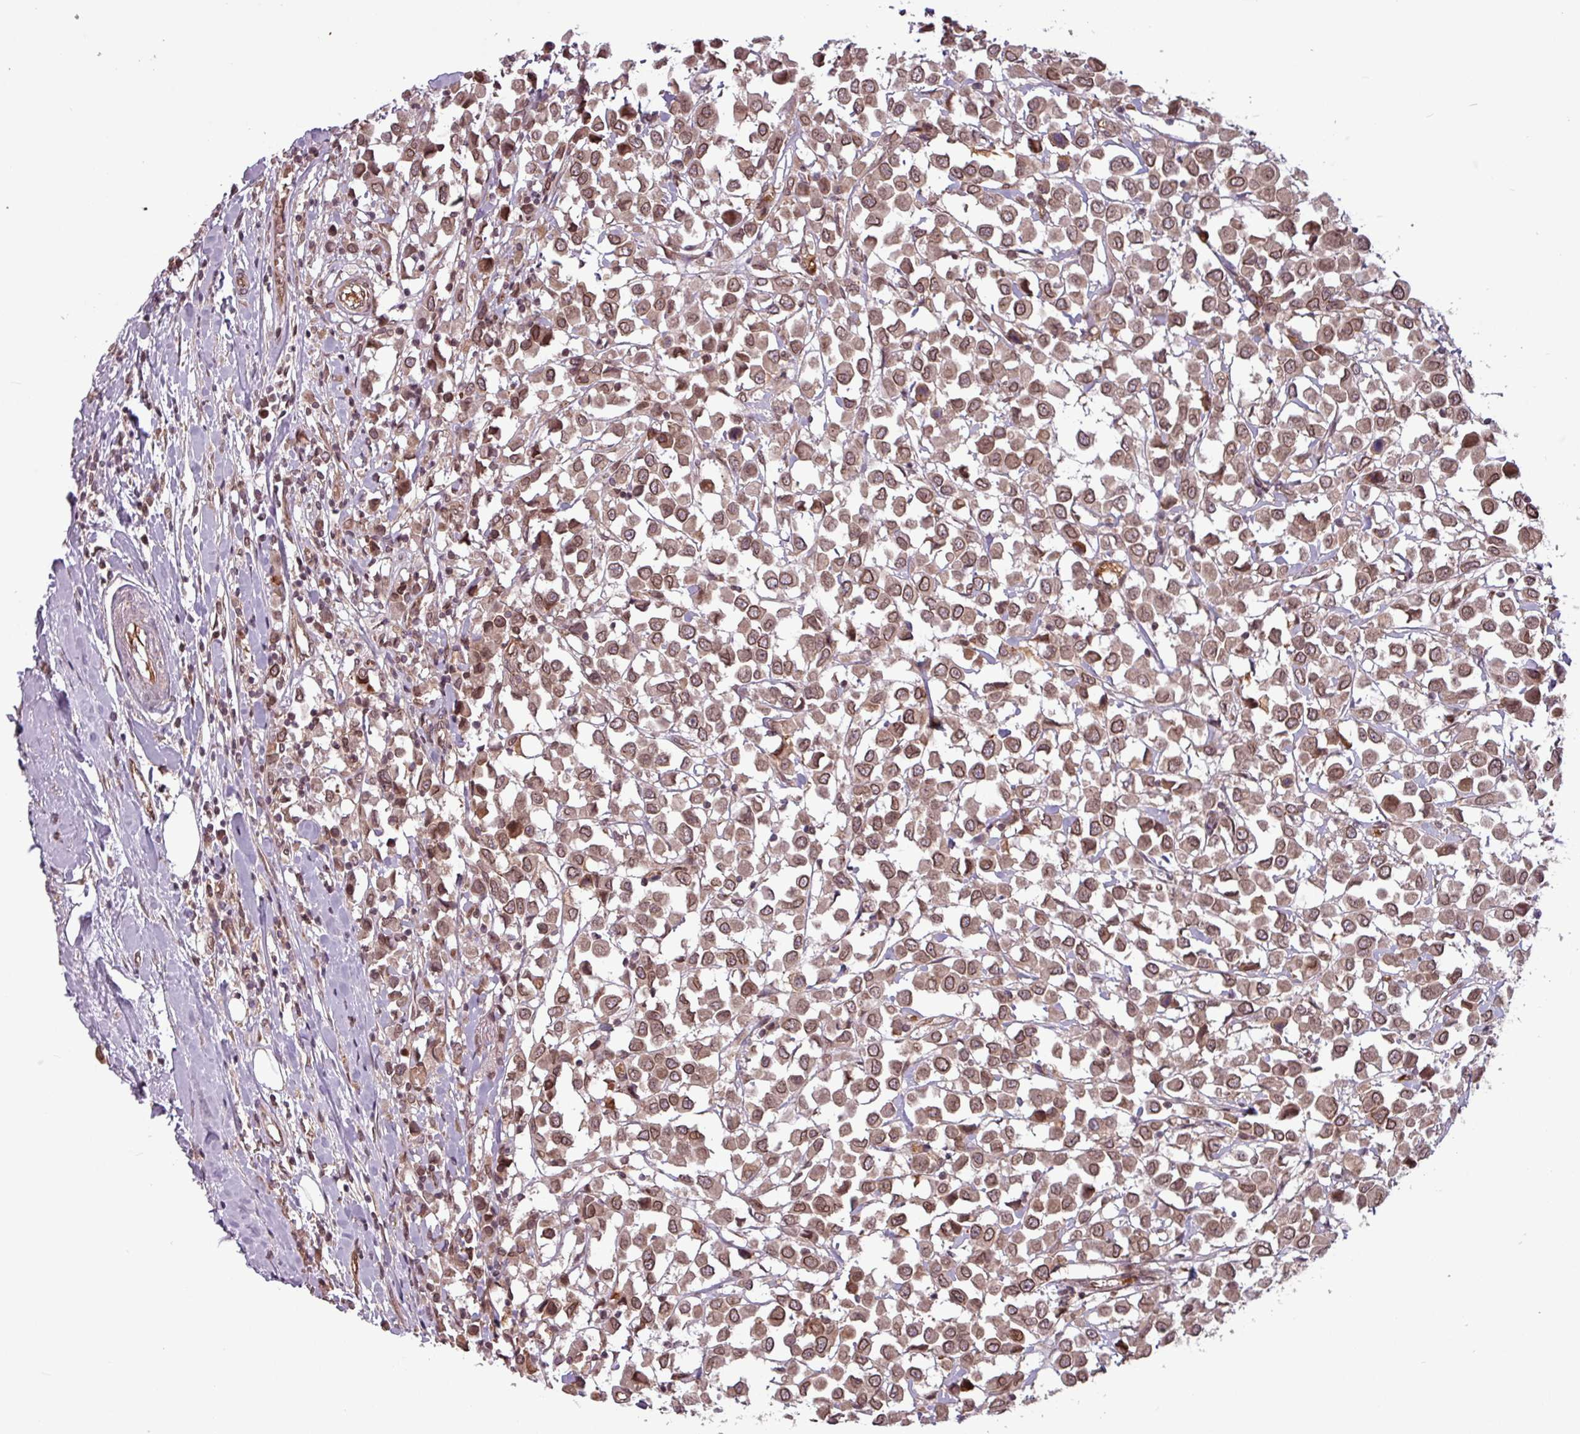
{"staining": {"intensity": "moderate", "quantity": ">75%", "location": "cytoplasmic/membranous,nuclear"}, "tissue": "breast cancer", "cell_type": "Tumor cells", "image_type": "cancer", "snomed": [{"axis": "morphology", "description": "Duct carcinoma"}, {"axis": "topography", "description": "Breast"}], "caption": "Breast invasive ductal carcinoma stained with DAB immunohistochemistry (IHC) shows medium levels of moderate cytoplasmic/membranous and nuclear positivity in about >75% of tumor cells.", "gene": "RBM4B", "patient": {"sex": "female", "age": 61}}